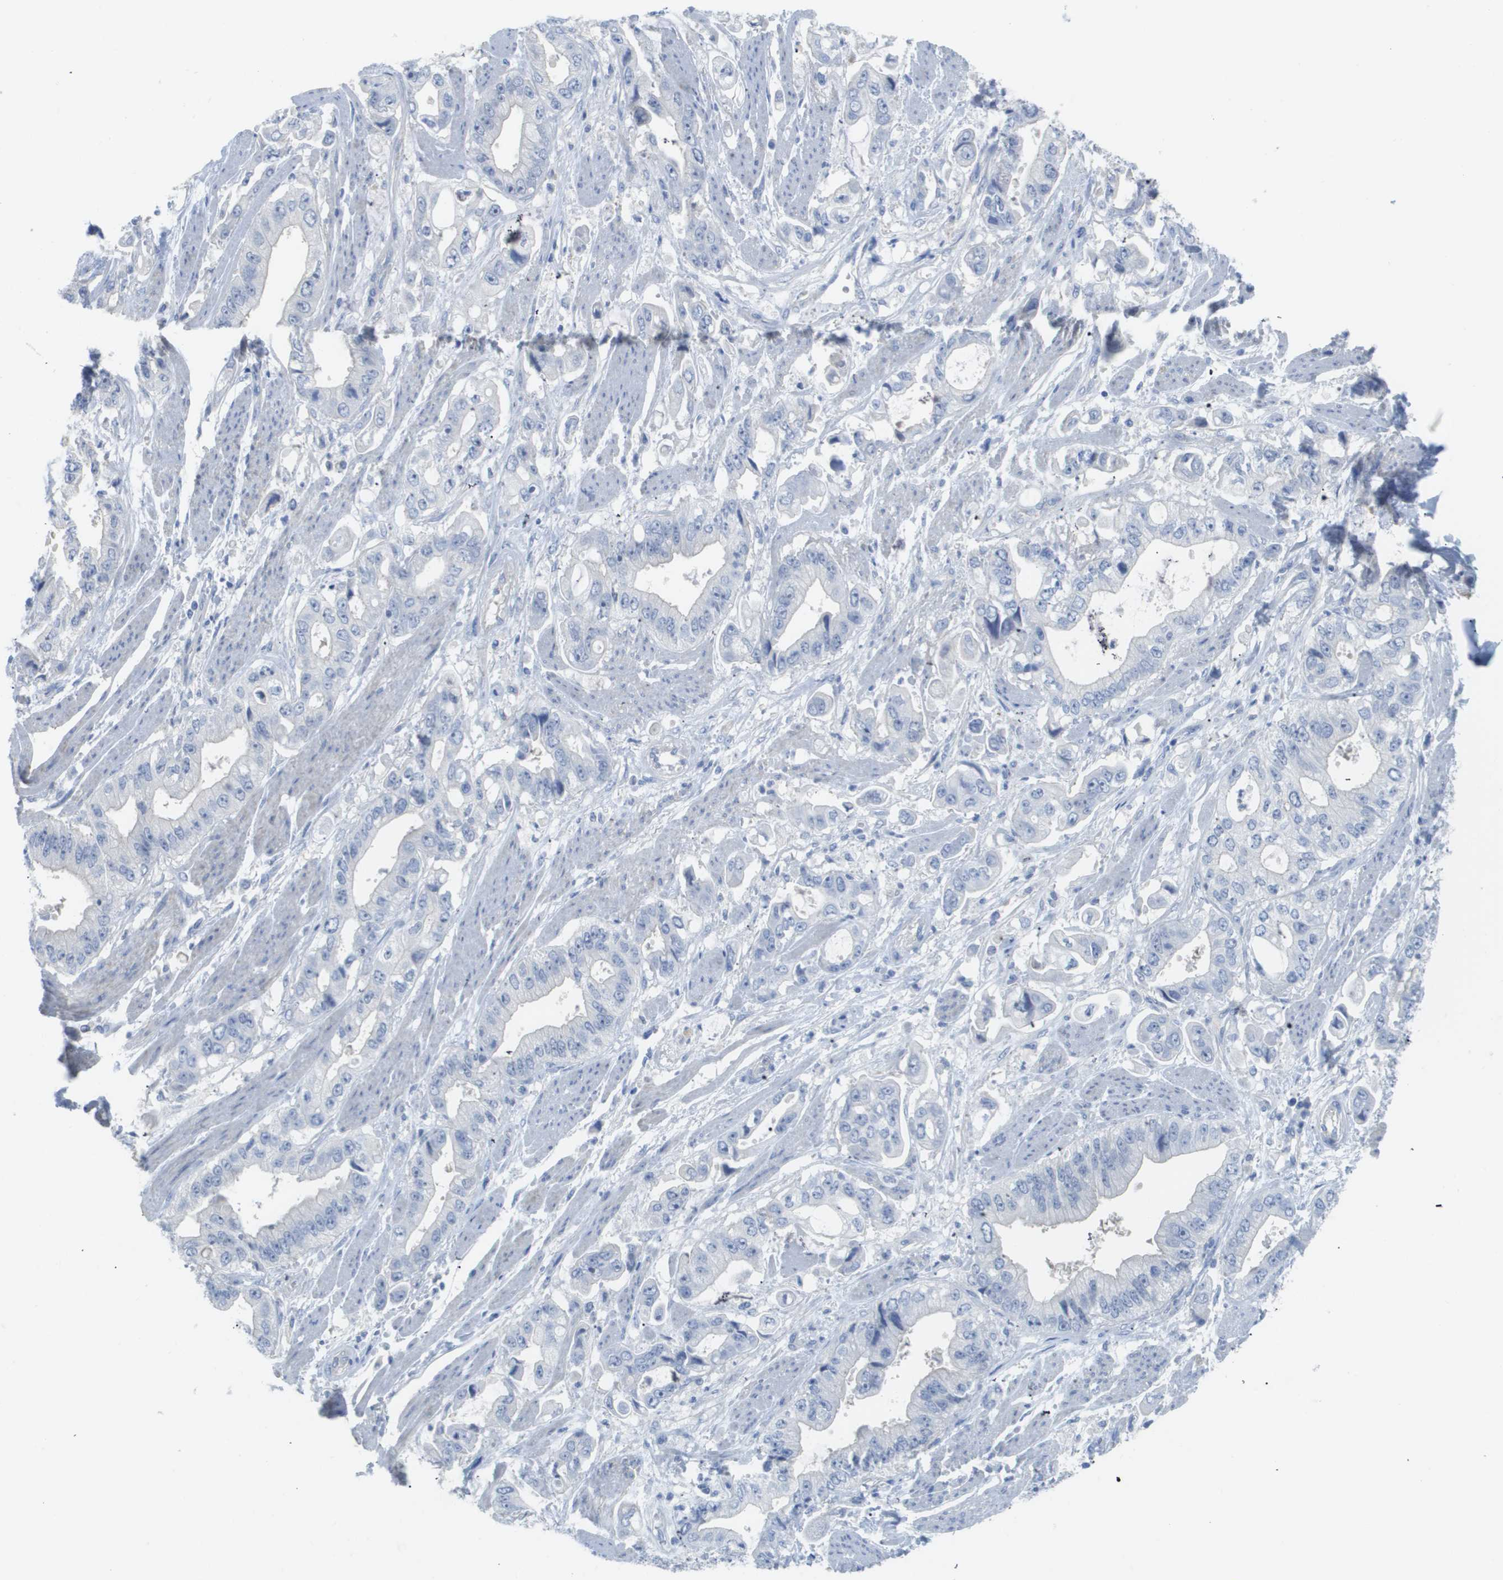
{"staining": {"intensity": "negative", "quantity": "none", "location": "none"}, "tissue": "stomach cancer", "cell_type": "Tumor cells", "image_type": "cancer", "snomed": [{"axis": "morphology", "description": "Normal tissue, NOS"}, {"axis": "morphology", "description": "Adenocarcinoma, NOS"}, {"axis": "topography", "description": "Stomach"}], "caption": "Tumor cells are negative for protein expression in human stomach cancer (adenocarcinoma). The staining is performed using DAB (3,3'-diaminobenzidine) brown chromogen with nuclei counter-stained in using hematoxylin.", "gene": "MYL3", "patient": {"sex": "male", "age": 62}}